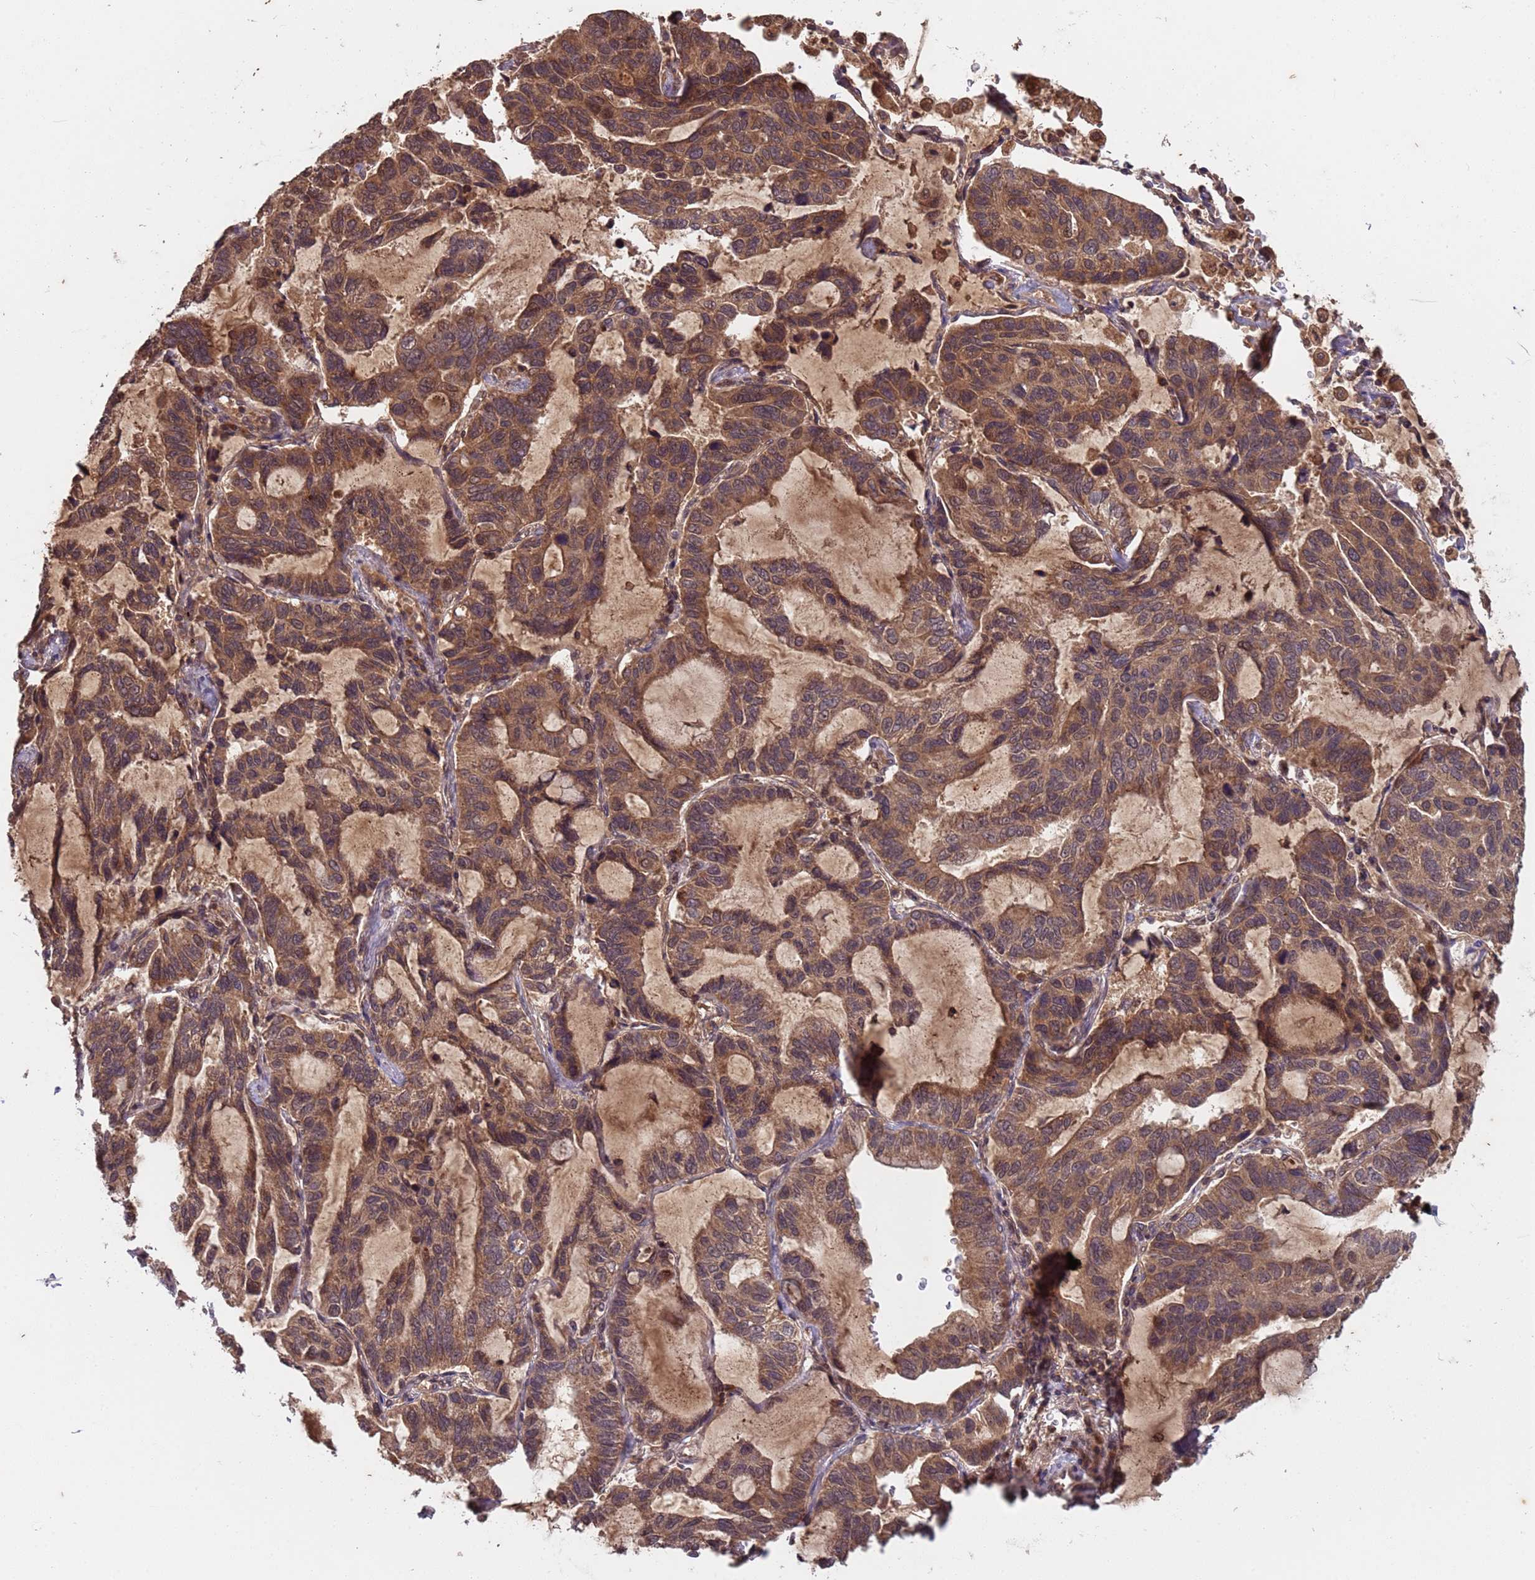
{"staining": {"intensity": "moderate", "quantity": ">75%", "location": "cytoplasmic/membranous,nuclear"}, "tissue": "lung cancer", "cell_type": "Tumor cells", "image_type": "cancer", "snomed": [{"axis": "morphology", "description": "Adenocarcinoma, NOS"}, {"axis": "topography", "description": "Lung"}], "caption": "This histopathology image demonstrates IHC staining of human lung cancer (adenocarcinoma), with medium moderate cytoplasmic/membranous and nuclear positivity in about >75% of tumor cells.", "gene": "ERI1", "patient": {"sex": "male", "age": 64}}